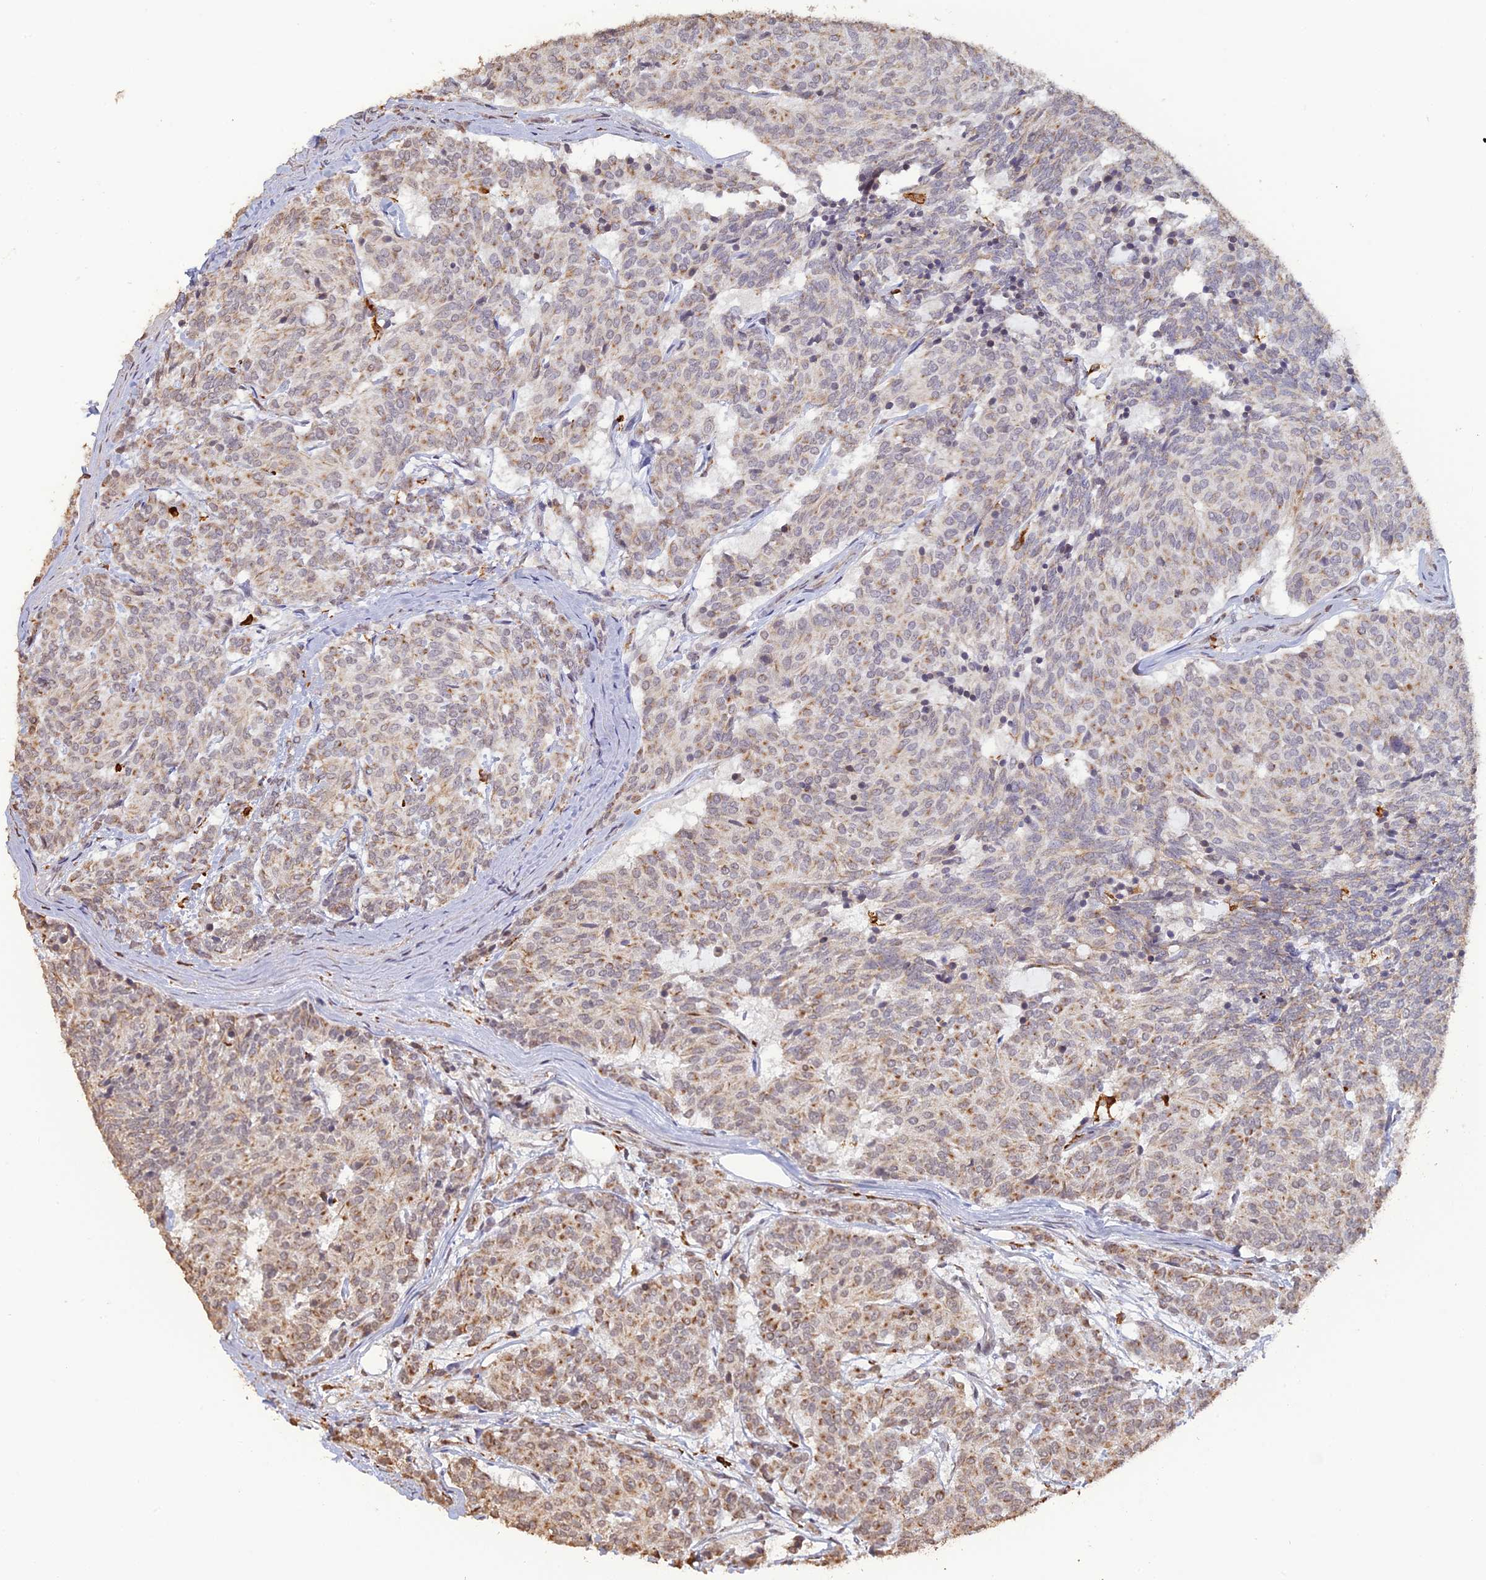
{"staining": {"intensity": "moderate", "quantity": "25%-75%", "location": "cytoplasmic/membranous"}, "tissue": "carcinoid", "cell_type": "Tumor cells", "image_type": "cancer", "snomed": [{"axis": "morphology", "description": "Carcinoid, malignant, NOS"}, {"axis": "topography", "description": "Pancreas"}], "caption": "Immunohistochemical staining of carcinoid displays medium levels of moderate cytoplasmic/membranous expression in about 25%-75% of tumor cells.", "gene": "APOBR", "patient": {"sex": "female", "age": 54}}